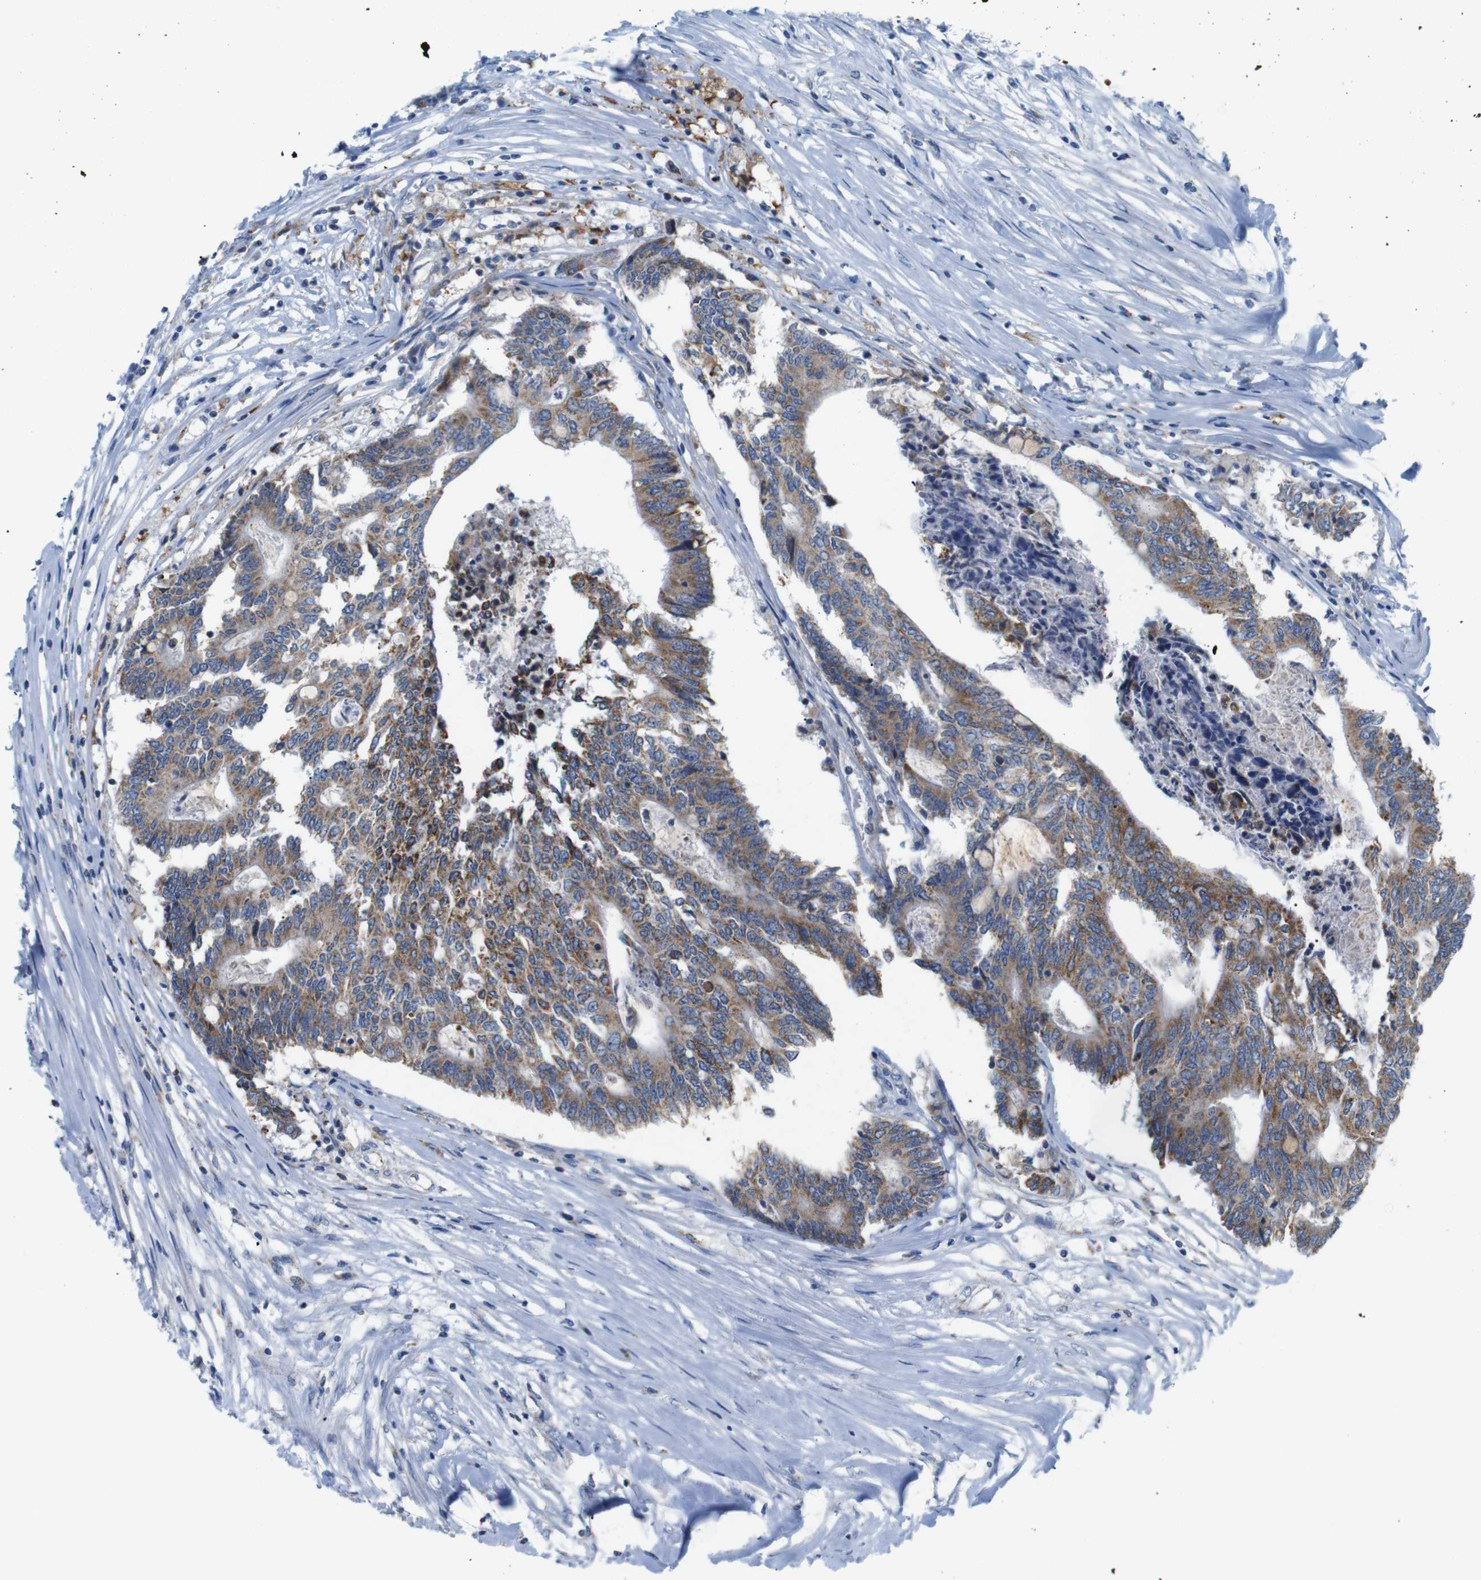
{"staining": {"intensity": "moderate", "quantity": ">75%", "location": "cytoplasmic/membranous"}, "tissue": "colorectal cancer", "cell_type": "Tumor cells", "image_type": "cancer", "snomed": [{"axis": "morphology", "description": "Adenocarcinoma, NOS"}, {"axis": "topography", "description": "Rectum"}], "caption": "Protein analysis of colorectal cancer (adenocarcinoma) tissue reveals moderate cytoplasmic/membranous expression in approximately >75% of tumor cells. (DAB IHC, brown staining for protein, blue staining for nuclei).", "gene": "F2RL1", "patient": {"sex": "male", "age": 63}}